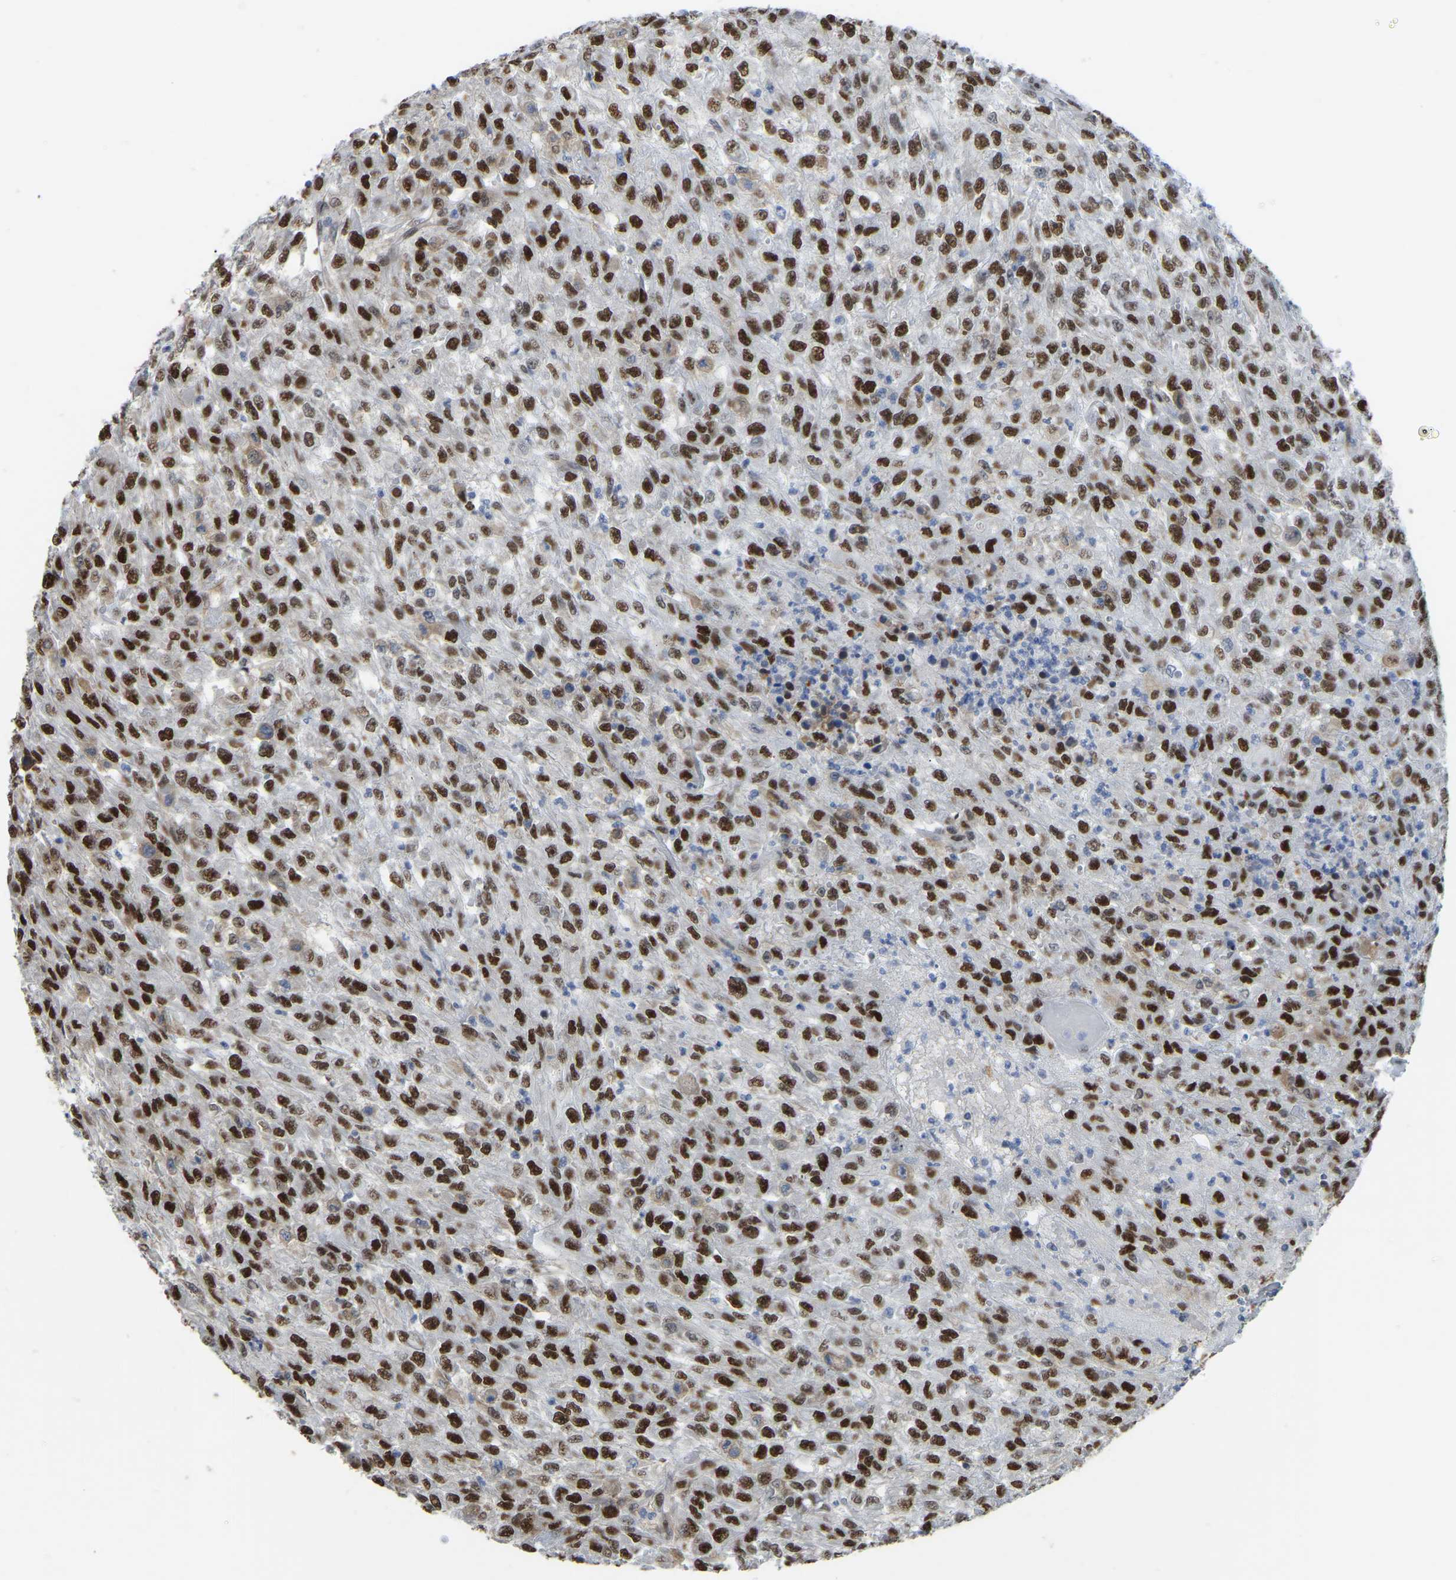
{"staining": {"intensity": "strong", "quantity": ">75%", "location": "nuclear"}, "tissue": "urothelial cancer", "cell_type": "Tumor cells", "image_type": "cancer", "snomed": [{"axis": "morphology", "description": "Urothelial carcinoma, High grade"}, {"axis": "topography", "description": "Urinary bladder"}], "caption": "Approximately >75% of tumor cells in urothelial carcinoma (high-grade) demonstrate strong nuclear protein positivity as visualized by brown immunohistochemical staining.", "gene": "KLRG2", "patient": {"sex": "male", "age": 46}}